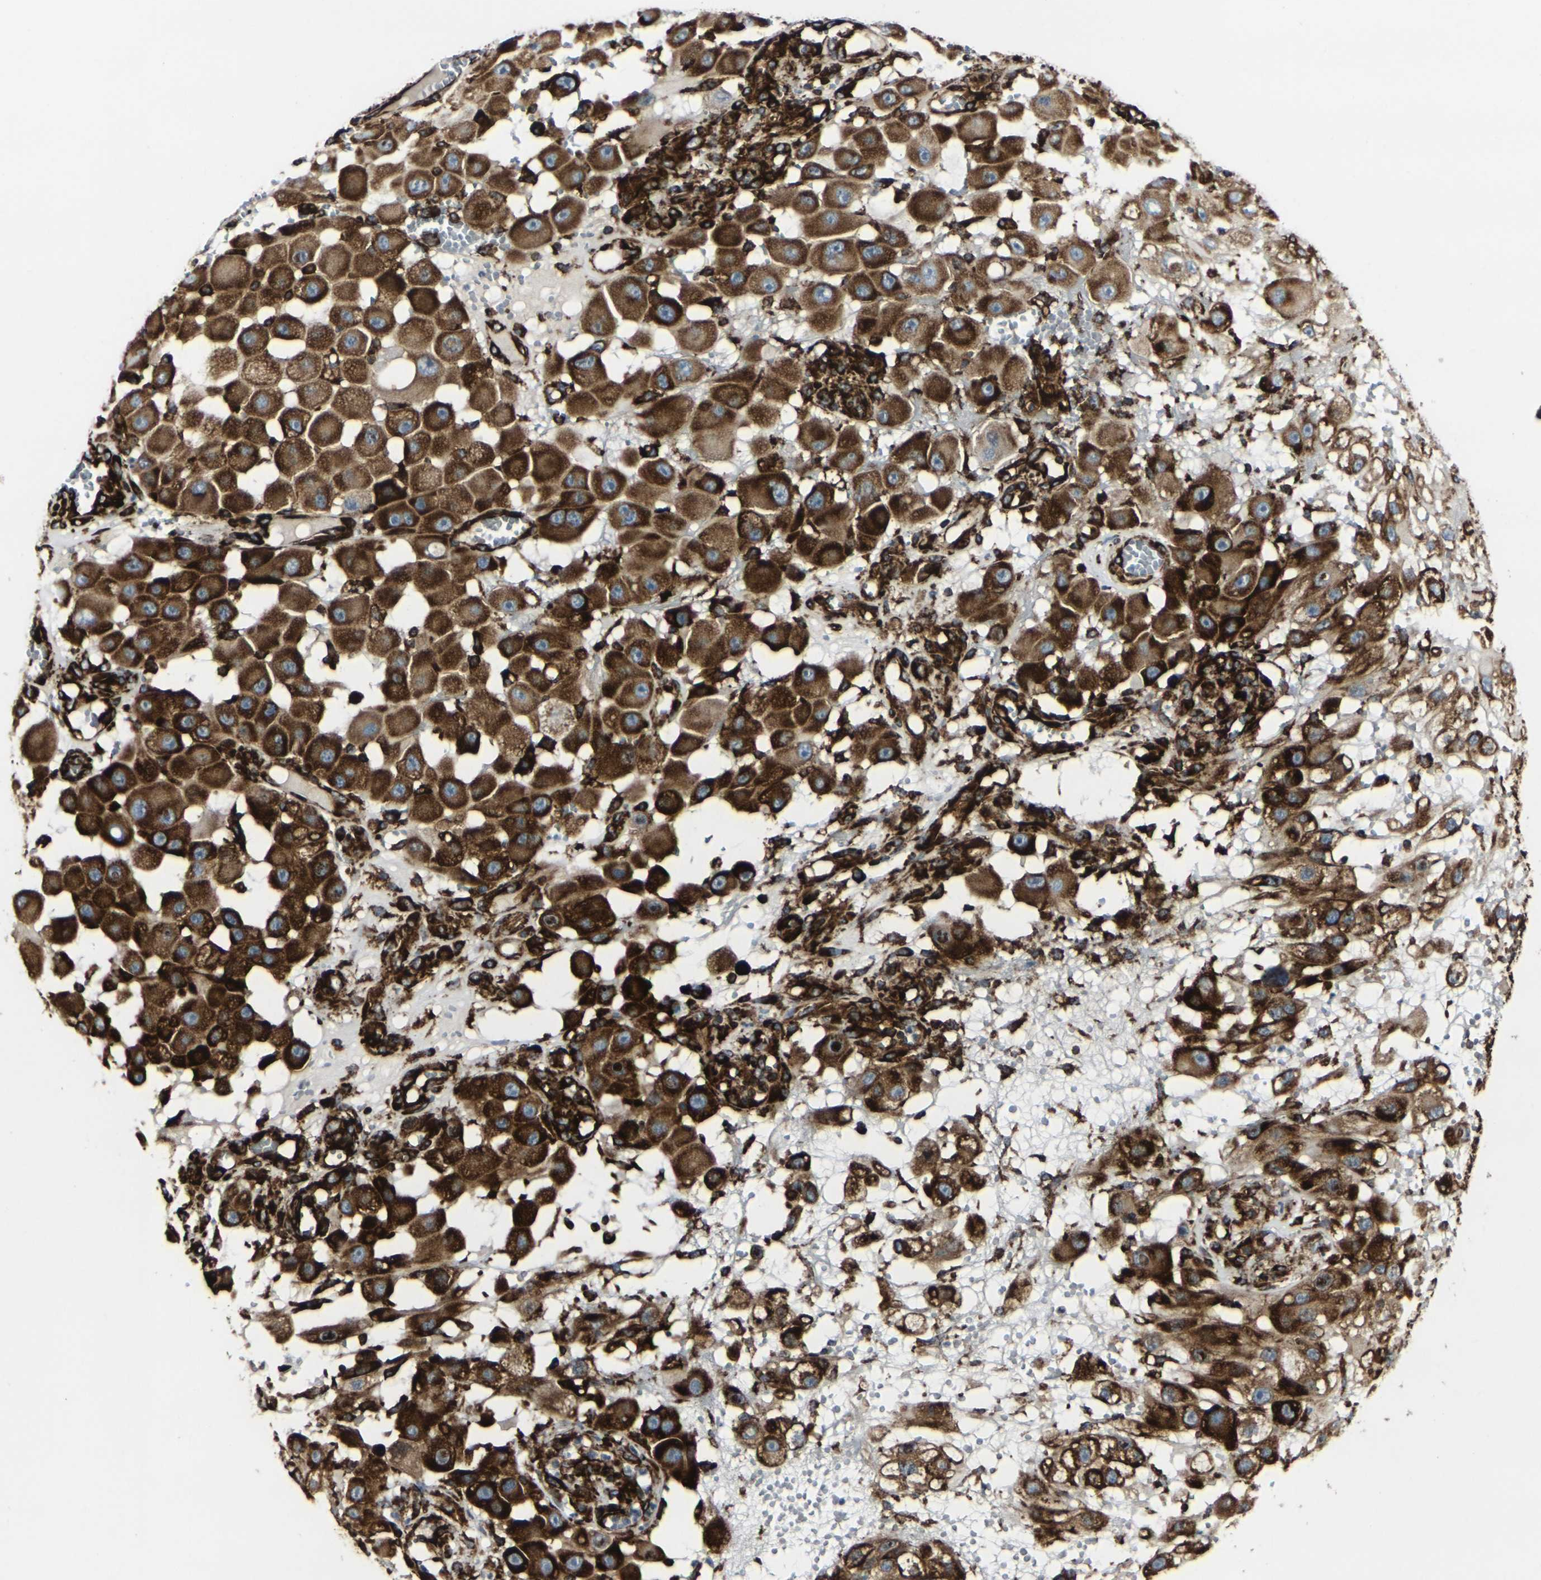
{"staining": {"intensity": "strong", "quantity": ">75%", "location": "cytoplasmic/membranous"}, "tissue": "melanoma", "cell_type": "Tumor cells", "image_type": "cancer", "snomed": [{"axis": "morphology", "description": "Malignant melanoma, NOS"}, {"axis": "topography", "description": "Skin"}], "caption": "Melanoma was stained to show a protein in brown. There is high levels of strong cytoplasmic/membranous positivity in about >75% of tumor cells.", "gene": "MARCHF2", "patient": {"sex": "female", "age": 81}}